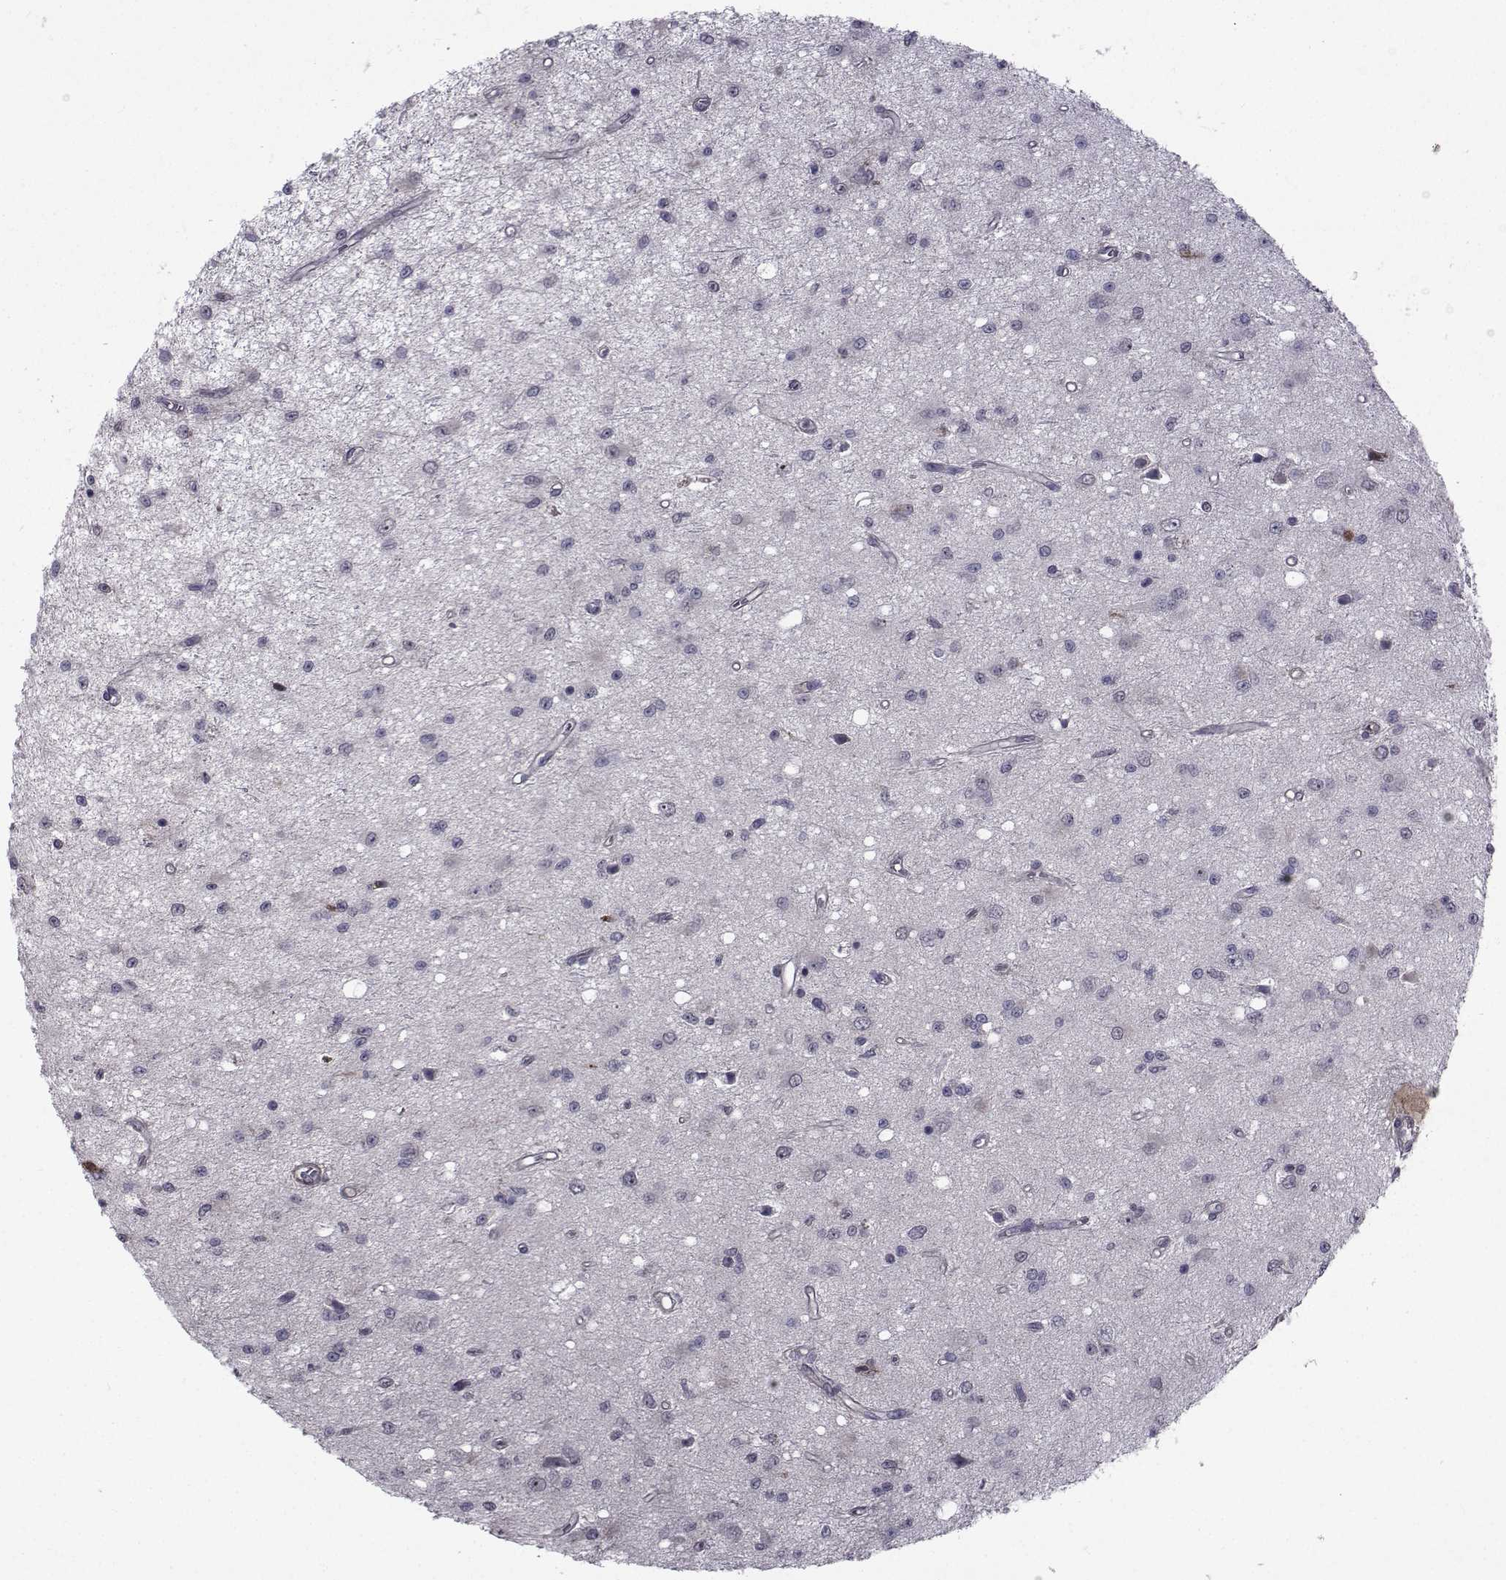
{"staining": {"intensity": "negative", "quantity": "none", "location": "none"}, "tissue": "glioma", "cell_type": "Tumor cells", "image_type": "cancer", "snomed": [{"axis": "morphology", "description": "Glioma, malignant, Low grade"}, {"axis": "topography", "description": "Brain"}], "caption": "Immunohistochemistry histopathology image of neoplastic tissue: low-grade glioma (malignant) stained with DAB shows no significant protein staining in tumor cells.", "gene": "CFAP74", "patient": {"sex": "female", "age": 45}}